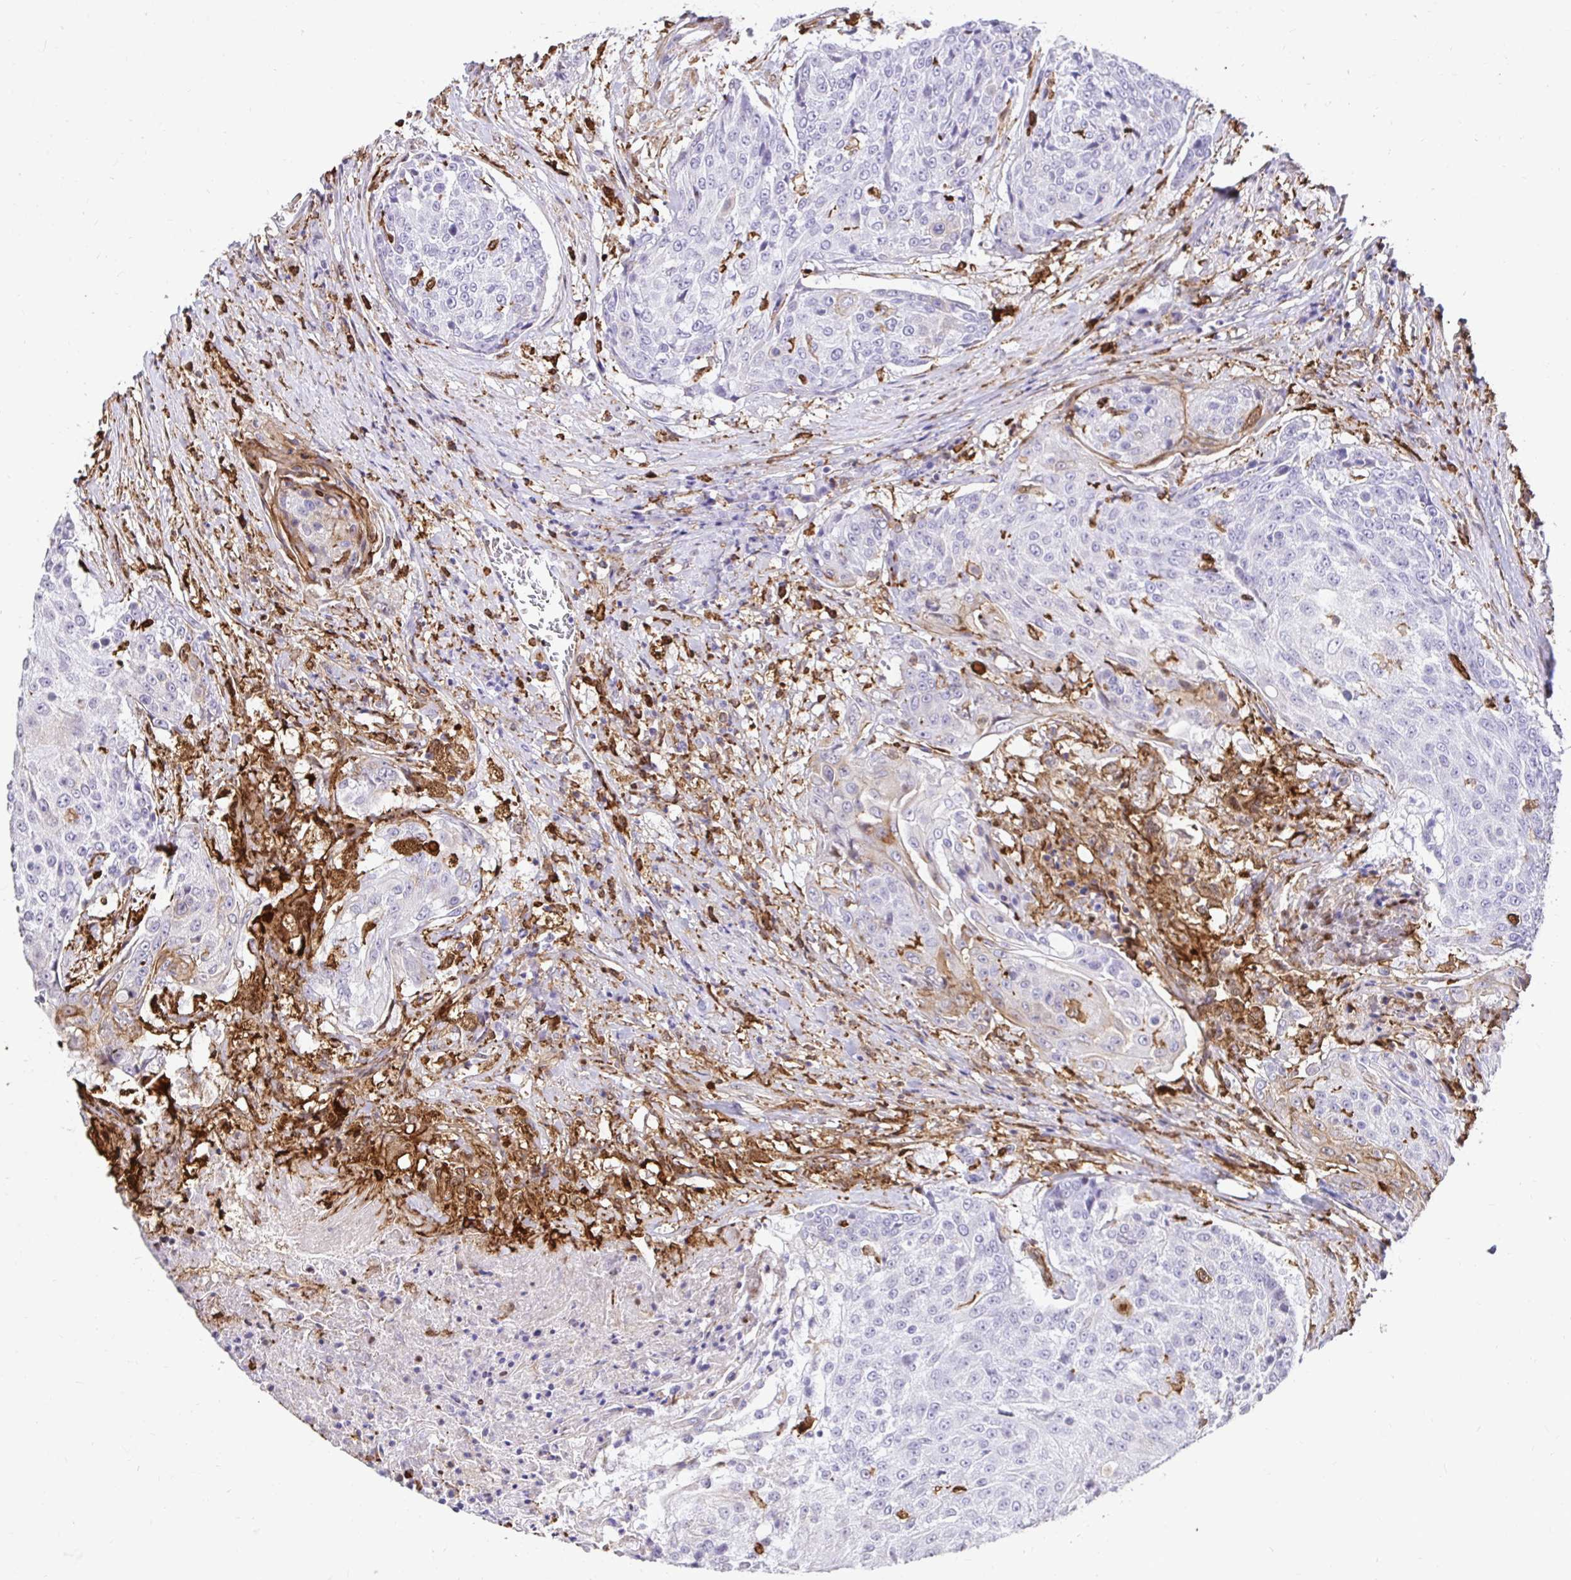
{"staining": {"intensity": "negative", "quantity": "none", "location": "none"}, "tissue": "urothelial cancer", "cell_type": "Tumor cells", "image_type": "cancer", "snomed": [{"axis": "morphology", "description": "Urothelial carcinoma, High grade"}, {"axis": "topography", "description": "Urinary bladder"}], "caption": "High magnification brightfield microscopy of urothelial carcinoma (high-grade) stained with DAB (brown) and counterstained with hematoxylin (blue): tumor cells show no significant expression.", "gene": "GSN", "patient": {"sex": "female", "age": 63}}